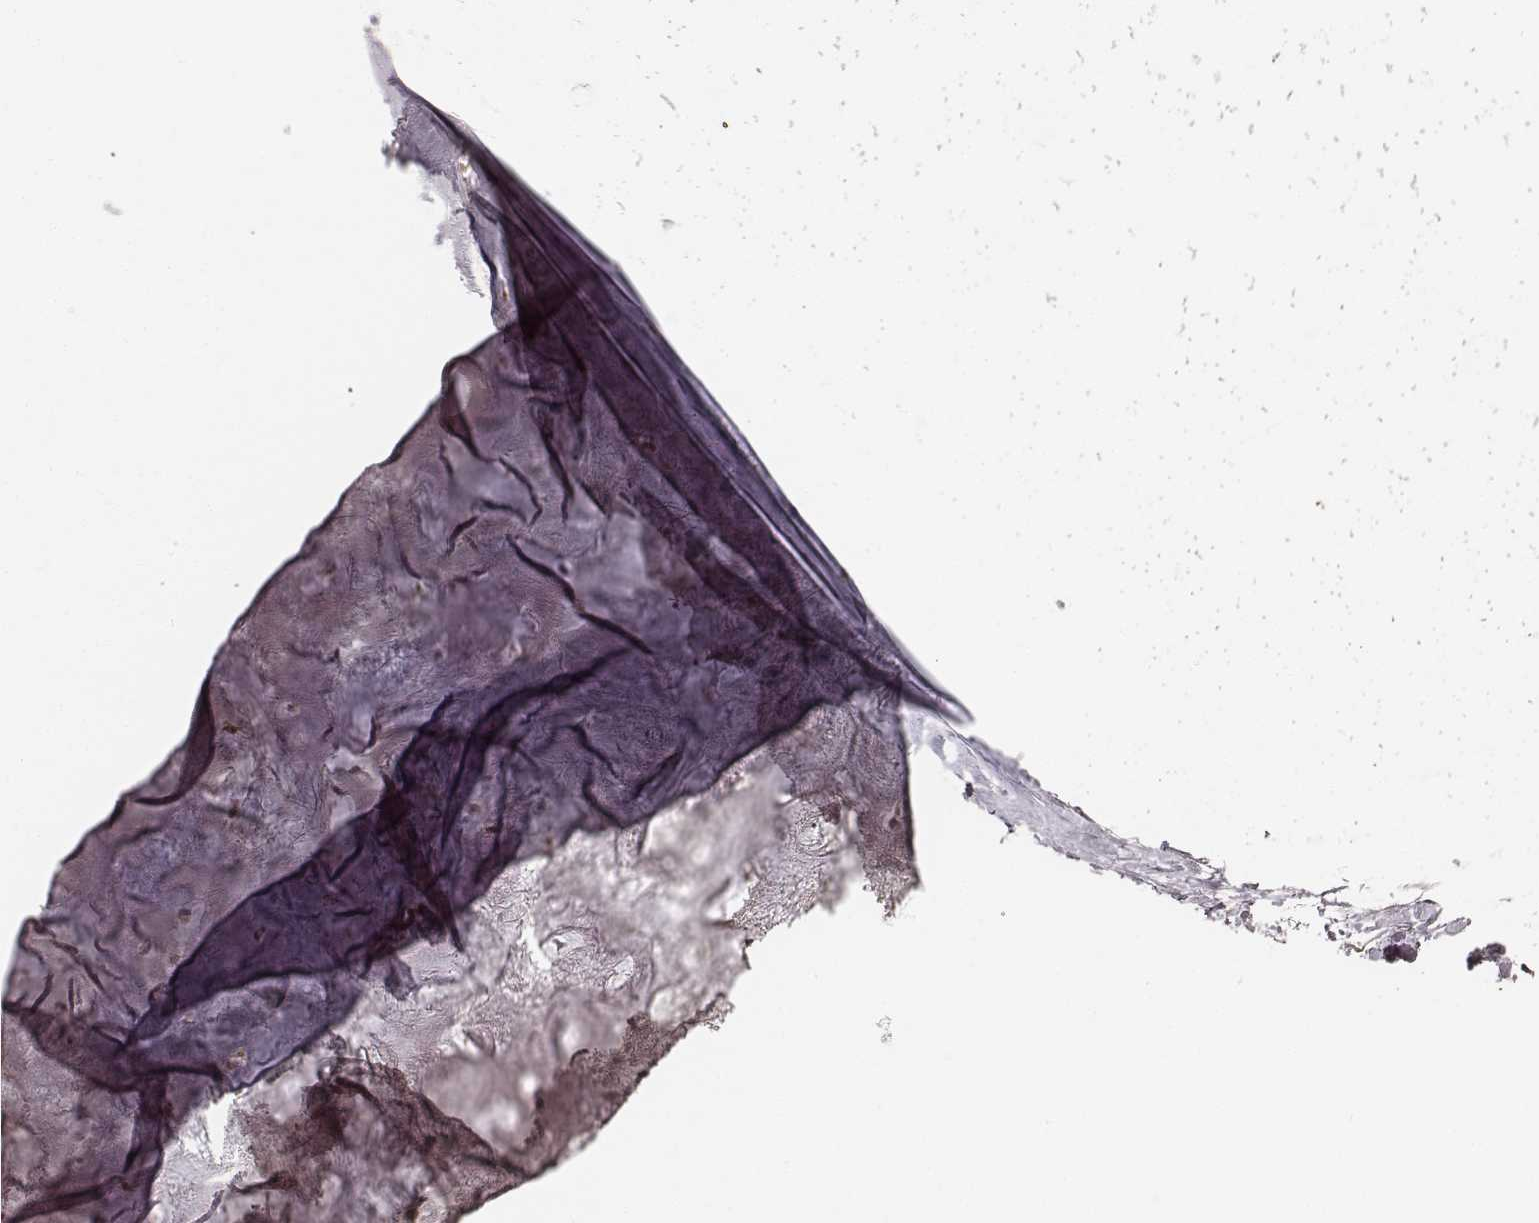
{"staining": {"intensity": "negative", "quantity": "none", "location": "none"}, "tissue": "soft tissue", "cell_type": "Chondrocytes", "image_type": "normal", "snomed": [{"axis": "morphology", "description": "Normal tissue, NOS"}, {"axis": "topography", "description": "Cartilage tissue"}], "caption": "Immunohistochemical staining of unremarkable human soft tissue exhibits no significant positivity in chondrocytes.", "gene": "ABCA7", "patient": {"sex": "male", "age": 57}}